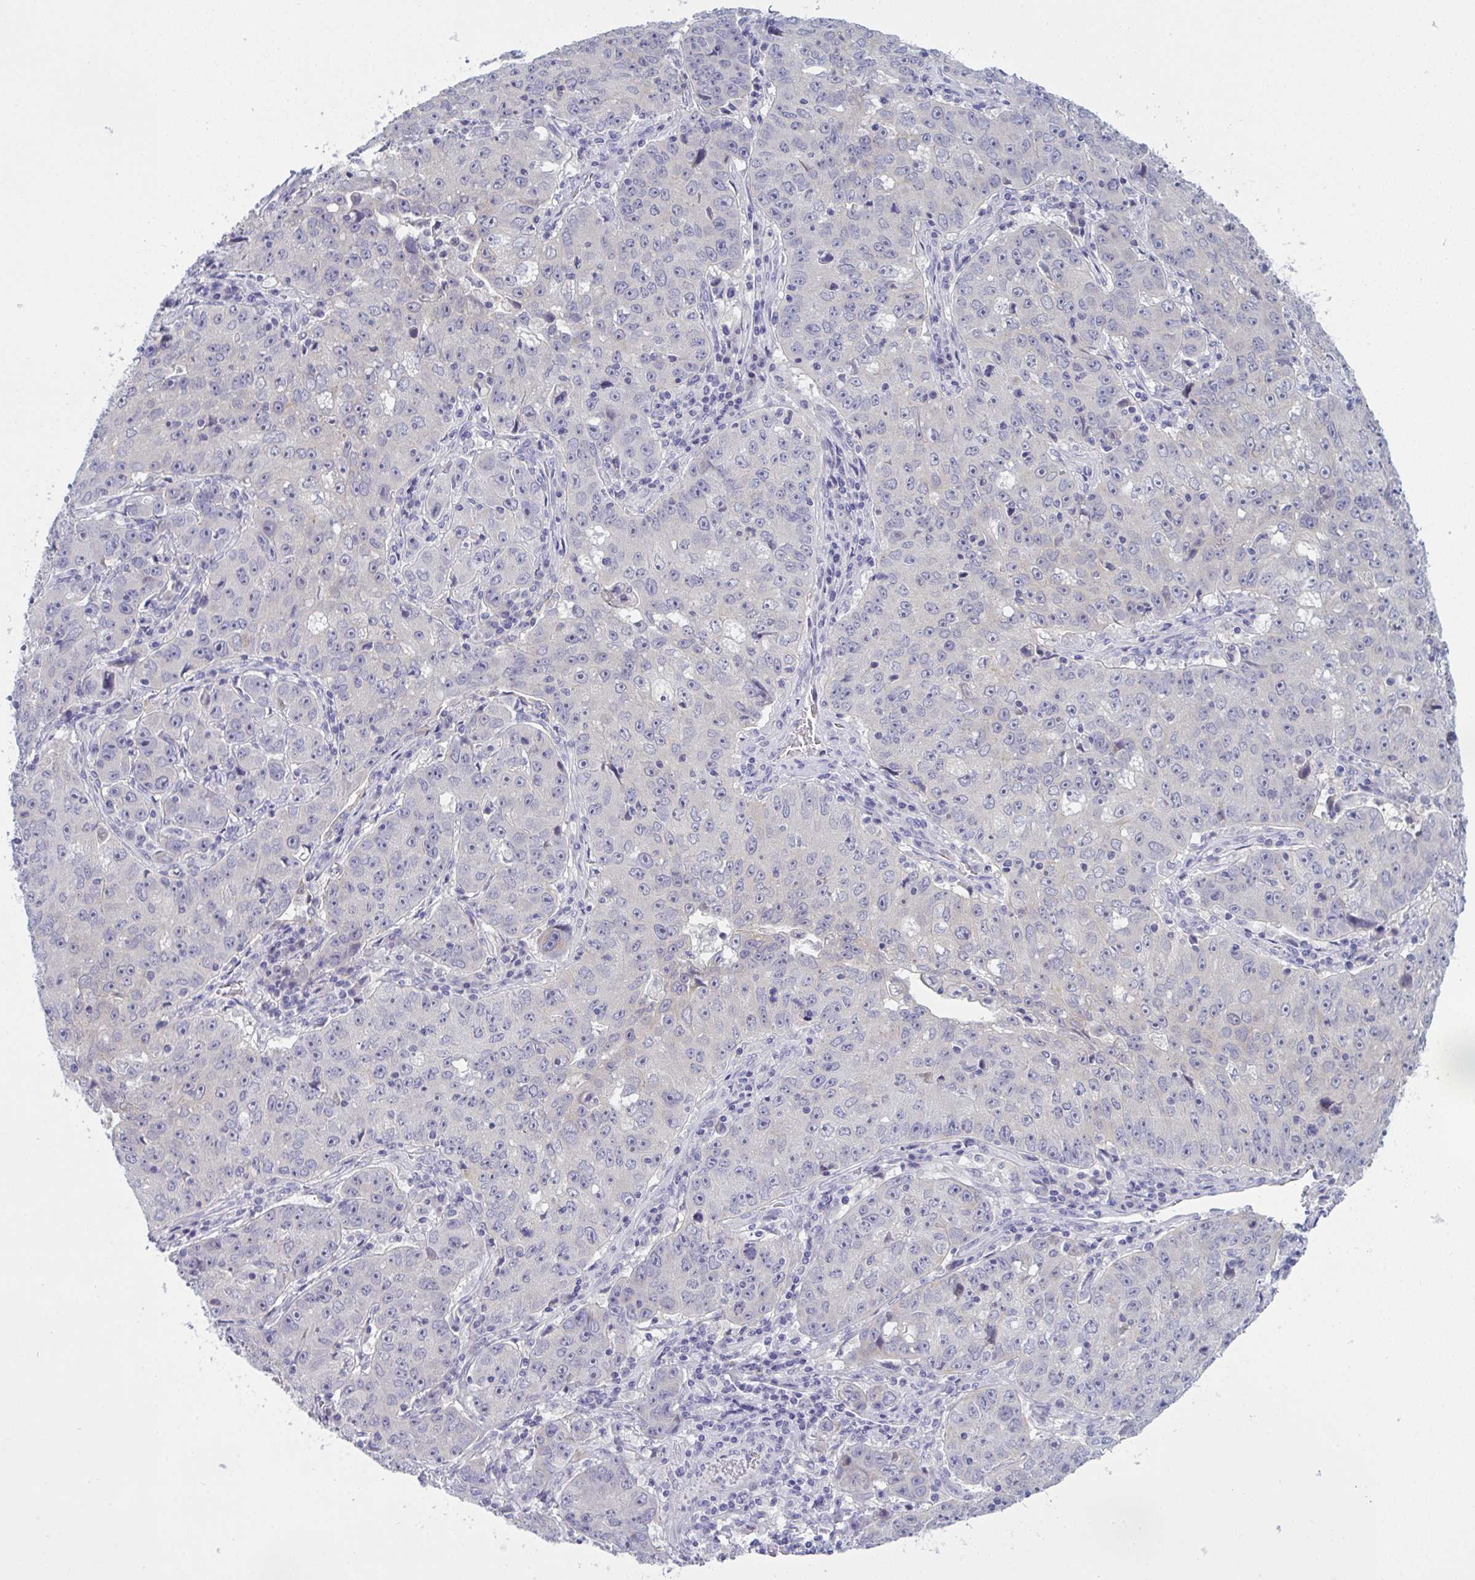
{"staining": {"intensity": "negative", "quantity": "none", "location": "none"}, "tissue": "lung cancer", "cell_type": "Tumor cells", "image_type": "cancer", "snomed": [{"axis": "morphology", "description": "Normal morphology"}, {"axis": "morphology", "description": "Adenocarcinoma, NOS"}, {"axis": "topography", "description": "Lymph node"}, {"axis": "topography", "description": "Lung"}], "caption": "The micrograph demonstrates no significant staining in tumor cells of lung cancer.", "gene": "TENT5D", "patient": {"sex": "female", "age": 57}}